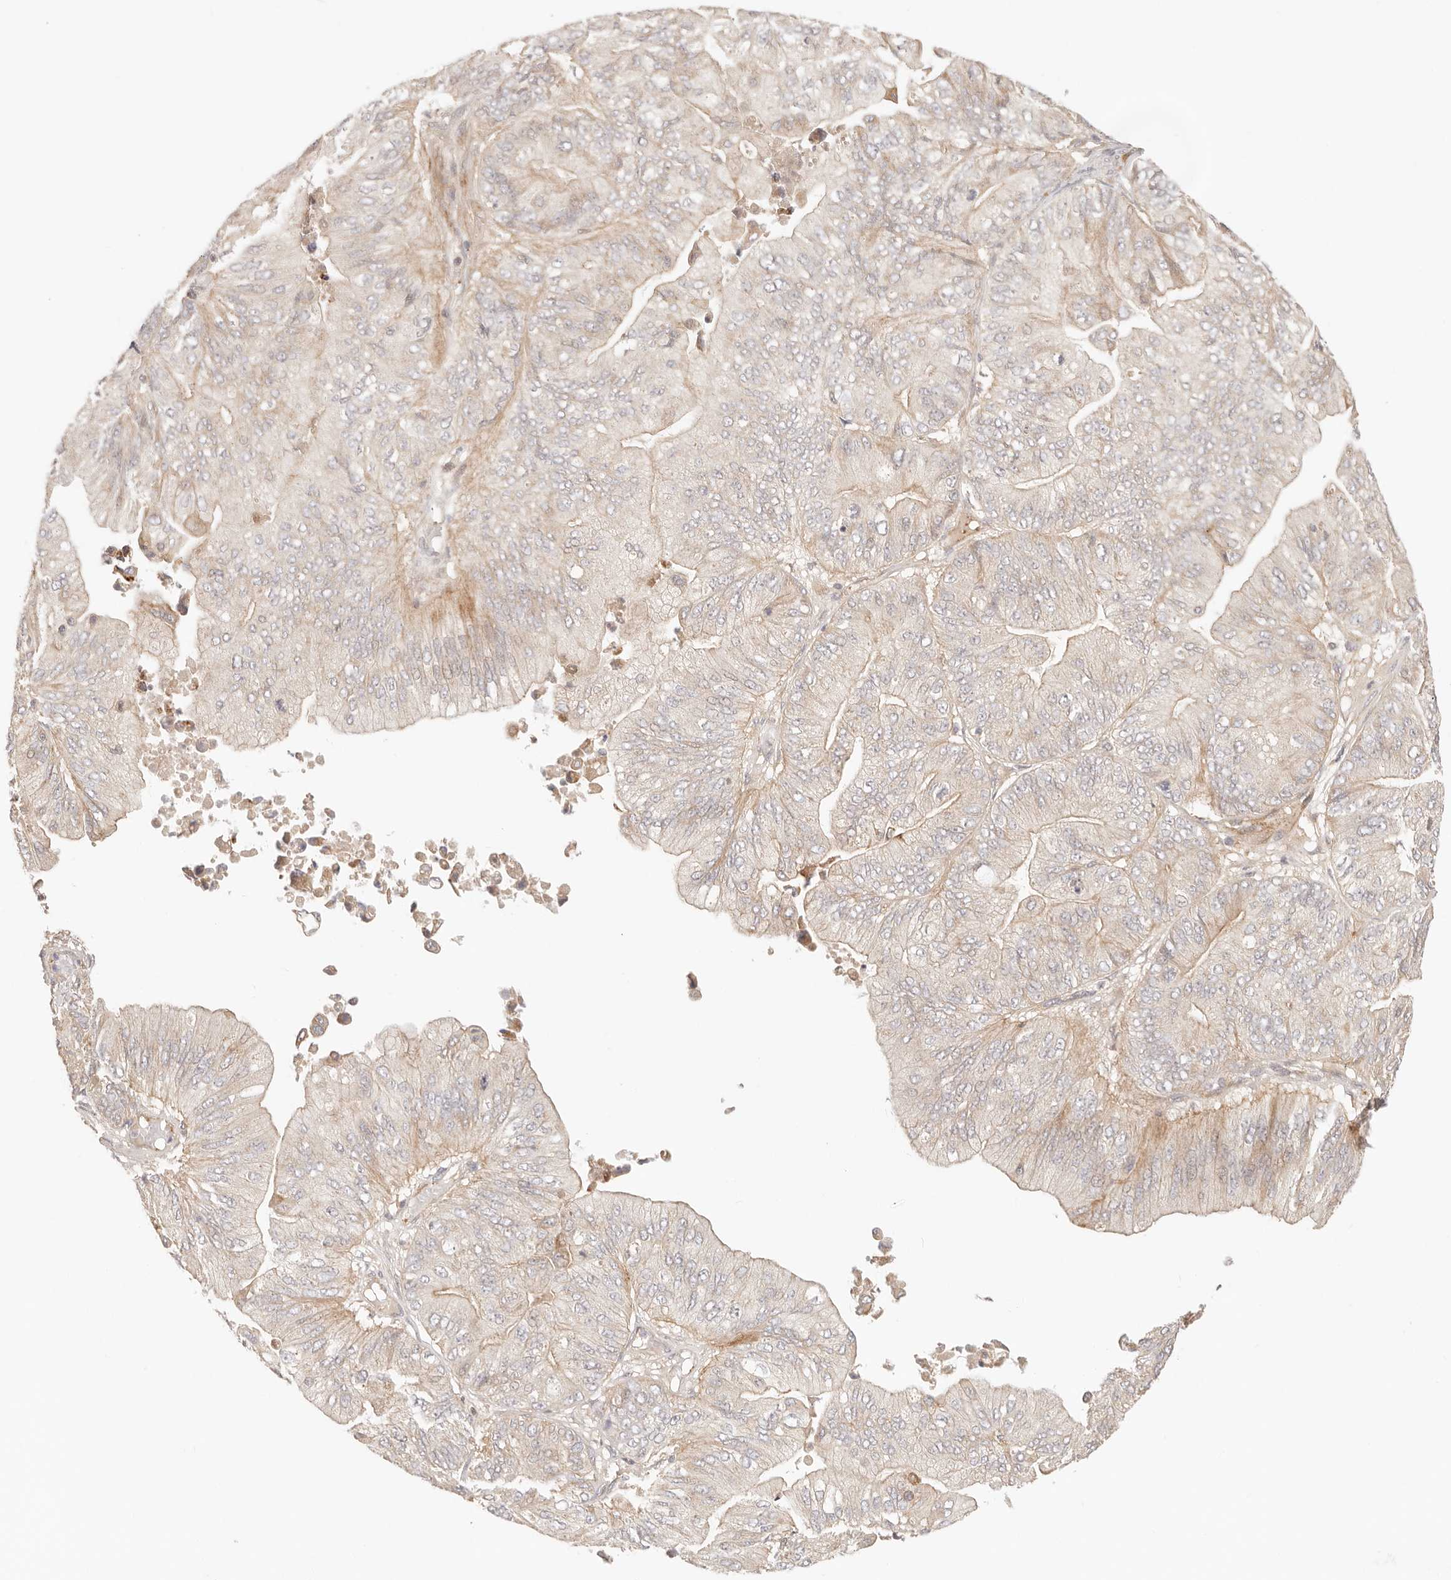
{"staining": {"intensity": "strong", "quantity": "<25%", "location": "cytoplasmic/membranous"}, "tissue": "ovarian cancer", "cell_type": "Tumor cells", "image_type": "cancer", "snomed": [{"axis": "morphology", "description": "Cystadenocarcinoma, mucinous, NOS"}, {"axis": "topography", "description": "Ovary"}], "caption": "There is medium levels of strong cytoplasmic/membranous expression in tumor cells of ovarian cancer, as demonstrated by immunohistochemical staining (brown color).", "gene": "IL1R2", "patient": {"sex": "female", "age": 61}}